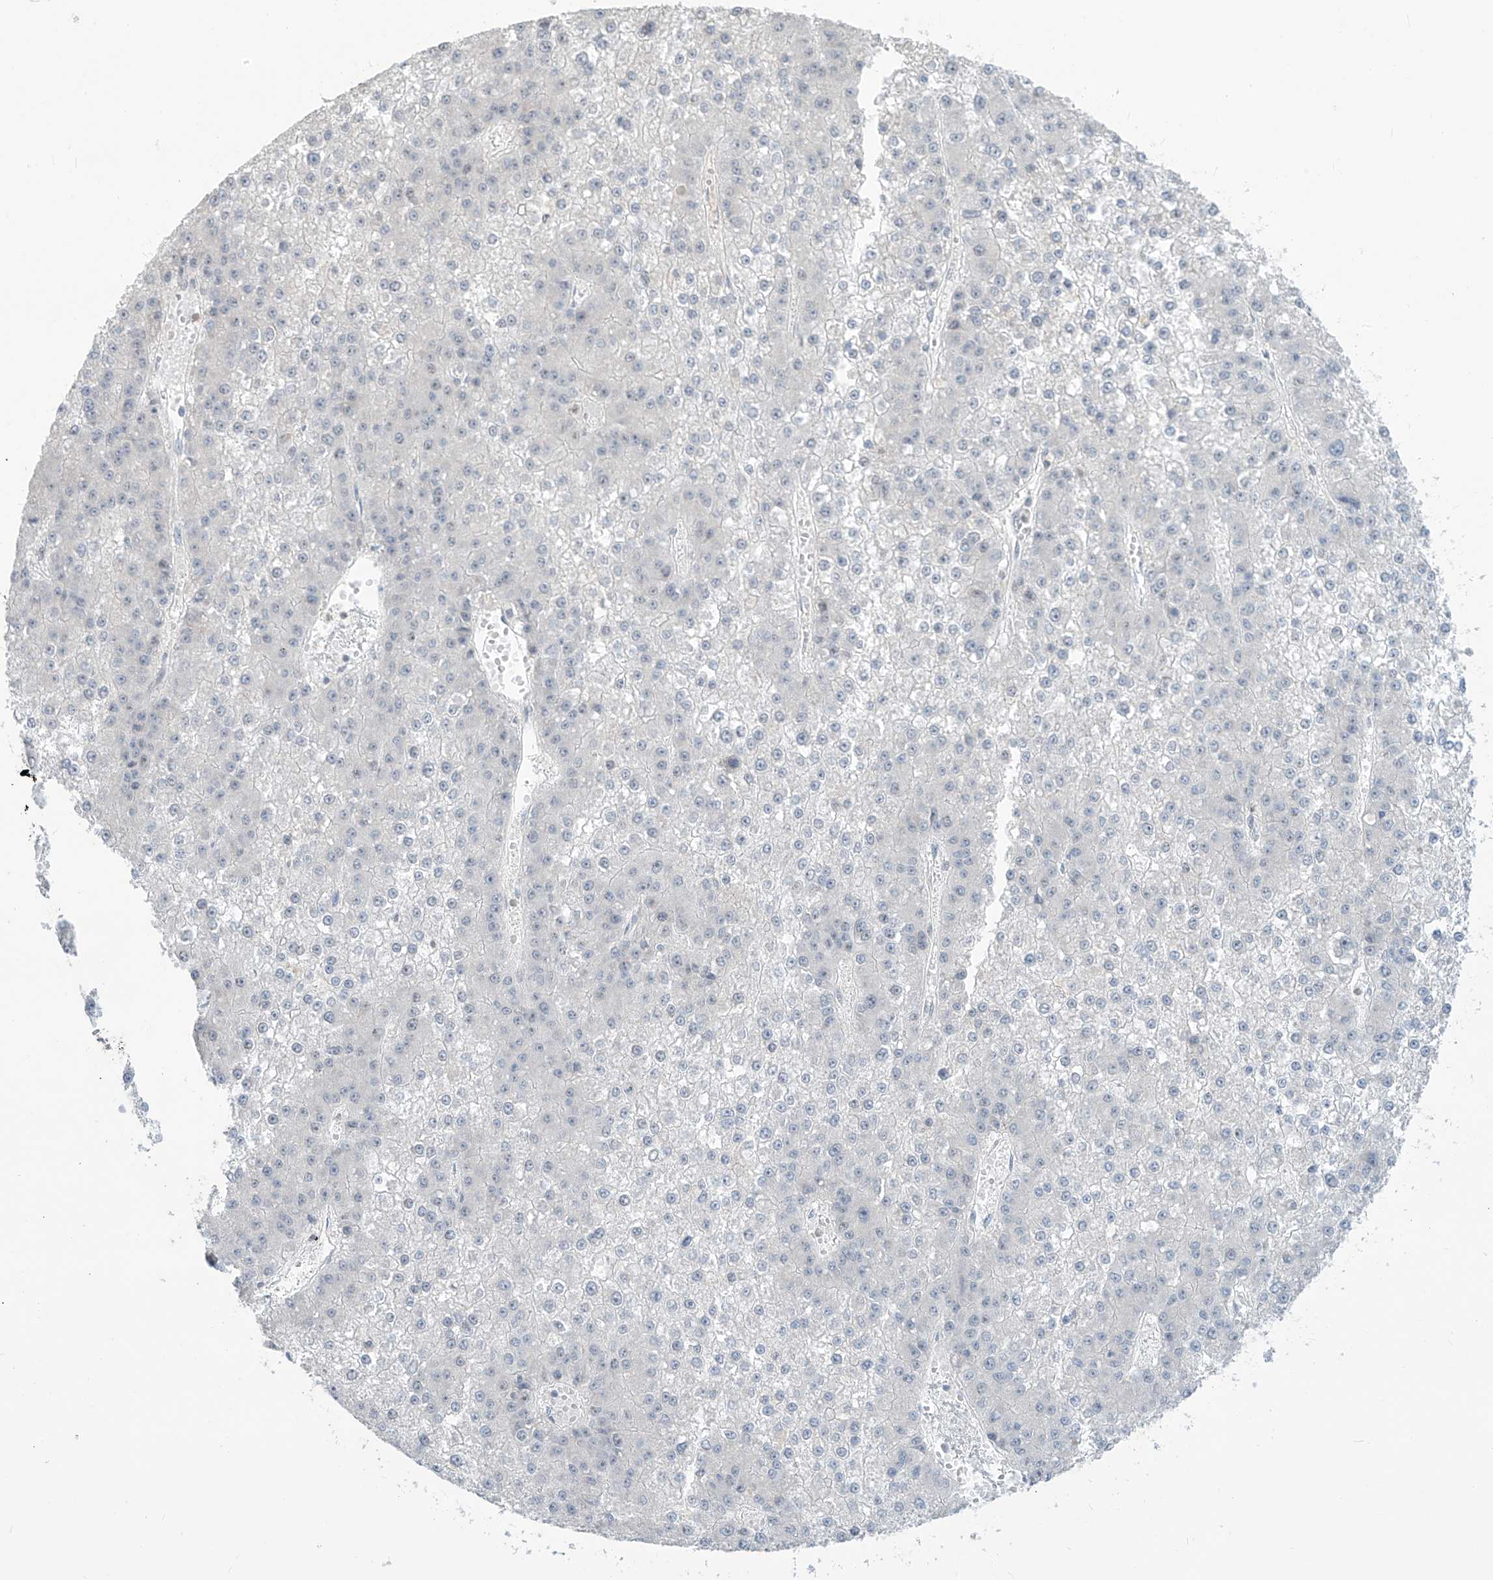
{"staining": {"intensity": "negative", "quantity": "none", "location": "none"}, "tissue": "liver cancer", "cell_type": "Tumor cells", "image_type": "cancer", "snomed": [{"axis": "morphology", "description": "Carcinoma, Hepatocellular, NOS"}, {"axis": "topography", "description": "Liver"}], "caption": "Tumor cells are negative for brown protein staining in liver hepatocellular carcinoma. Brightfield microscopy of IHC stained with DAB (brown) and hematoxylin (blue), captured at high magnification.", "gene": "METAP1D", "patient": {"sex": "female", "age": 73}}